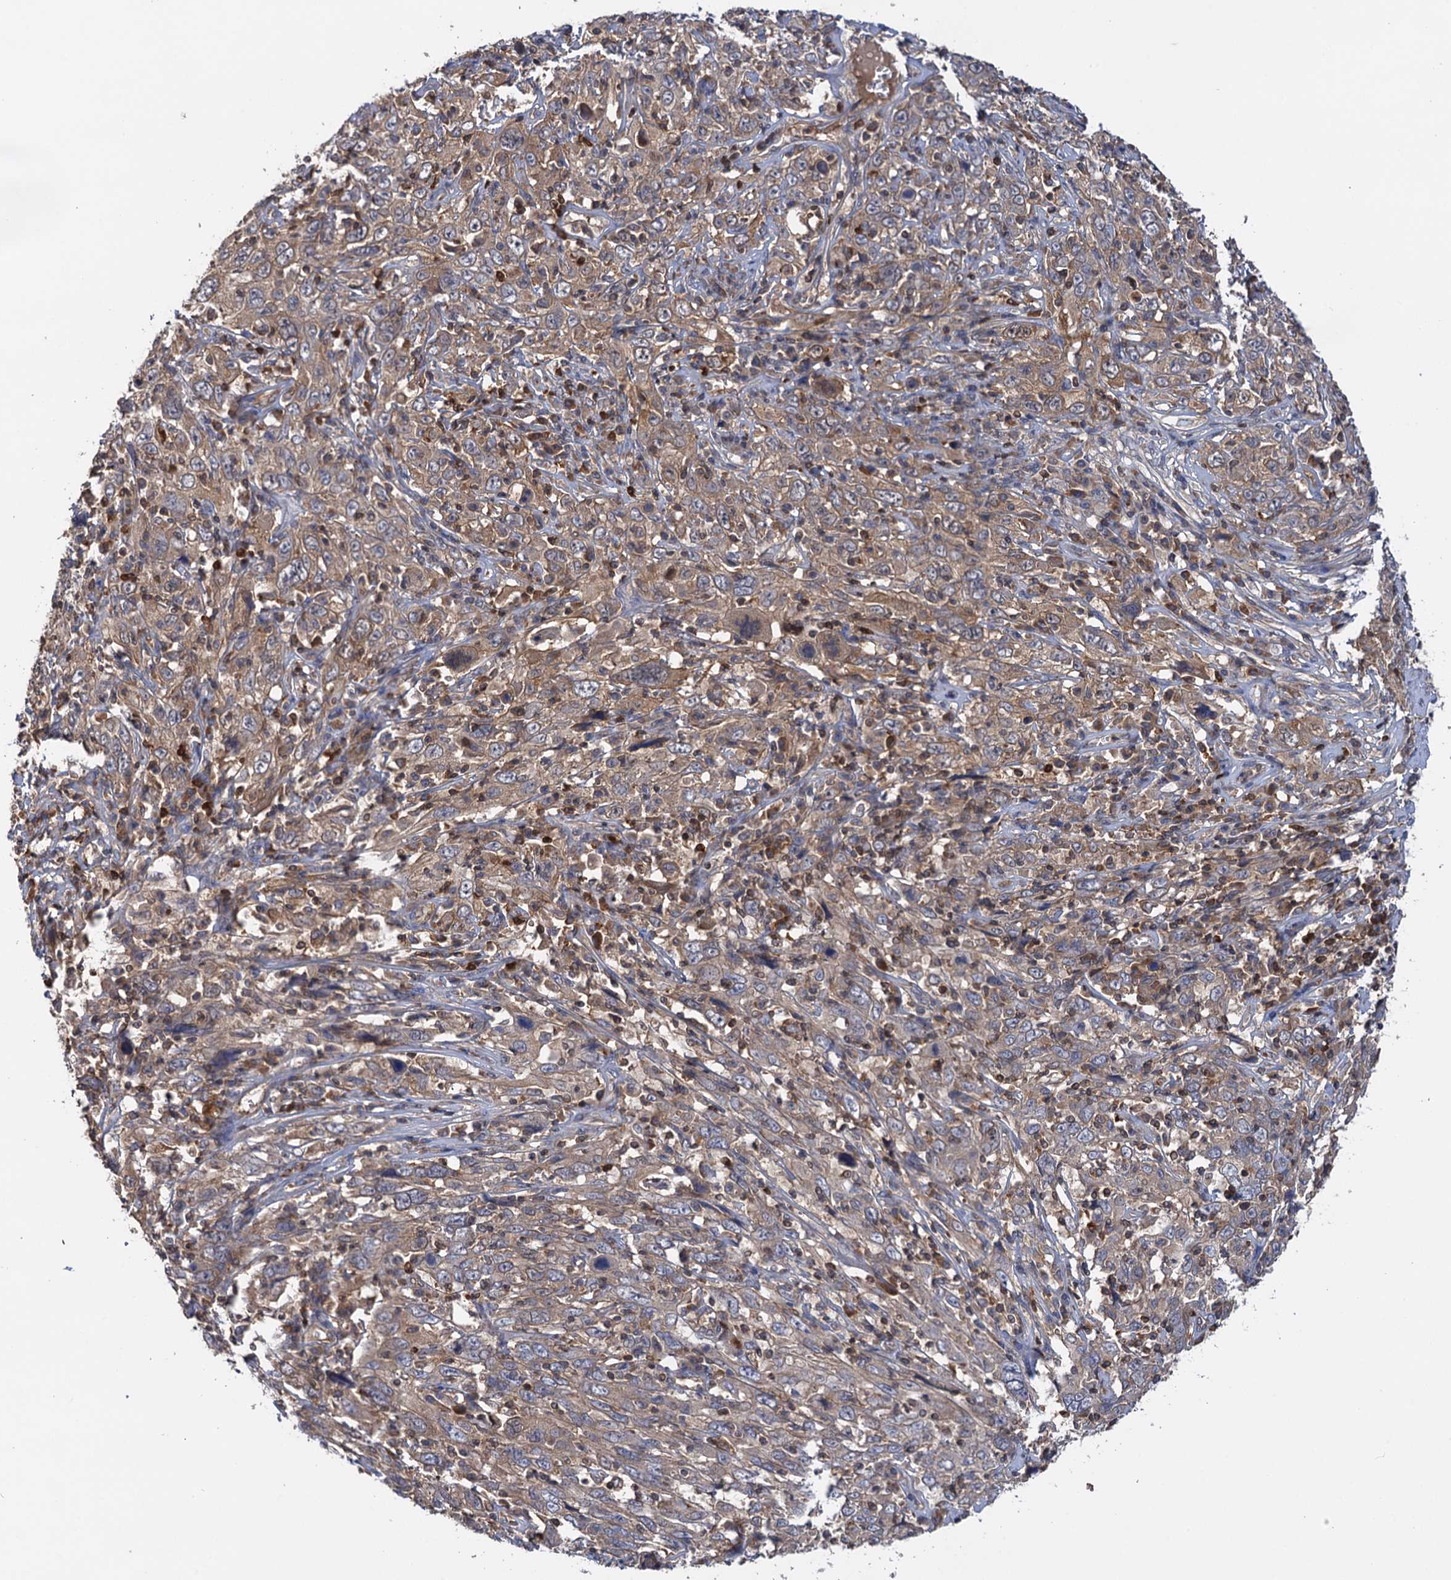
{"staining": {"intensity": "weak", "quantity": ">75%", "location": "cytoplasmic/membranous"}, "tissue": "cervical cancer", "cell_type": "Tumor cells", "image_type": "cancer", "snomed": [{"axis": "morphology", "description": "Squamous cell carcinoma, NOS"}, {"axis": "topography", "description": "Cervix"}], "caption": "This is a photomicrograph of immunohistochemistry staining of cervical cancer, which shows weak staining in the cytoplasmic/membranous of tumor cells.", "gene": "DGKA", "patient": {"sex": "female", "age": 46}}